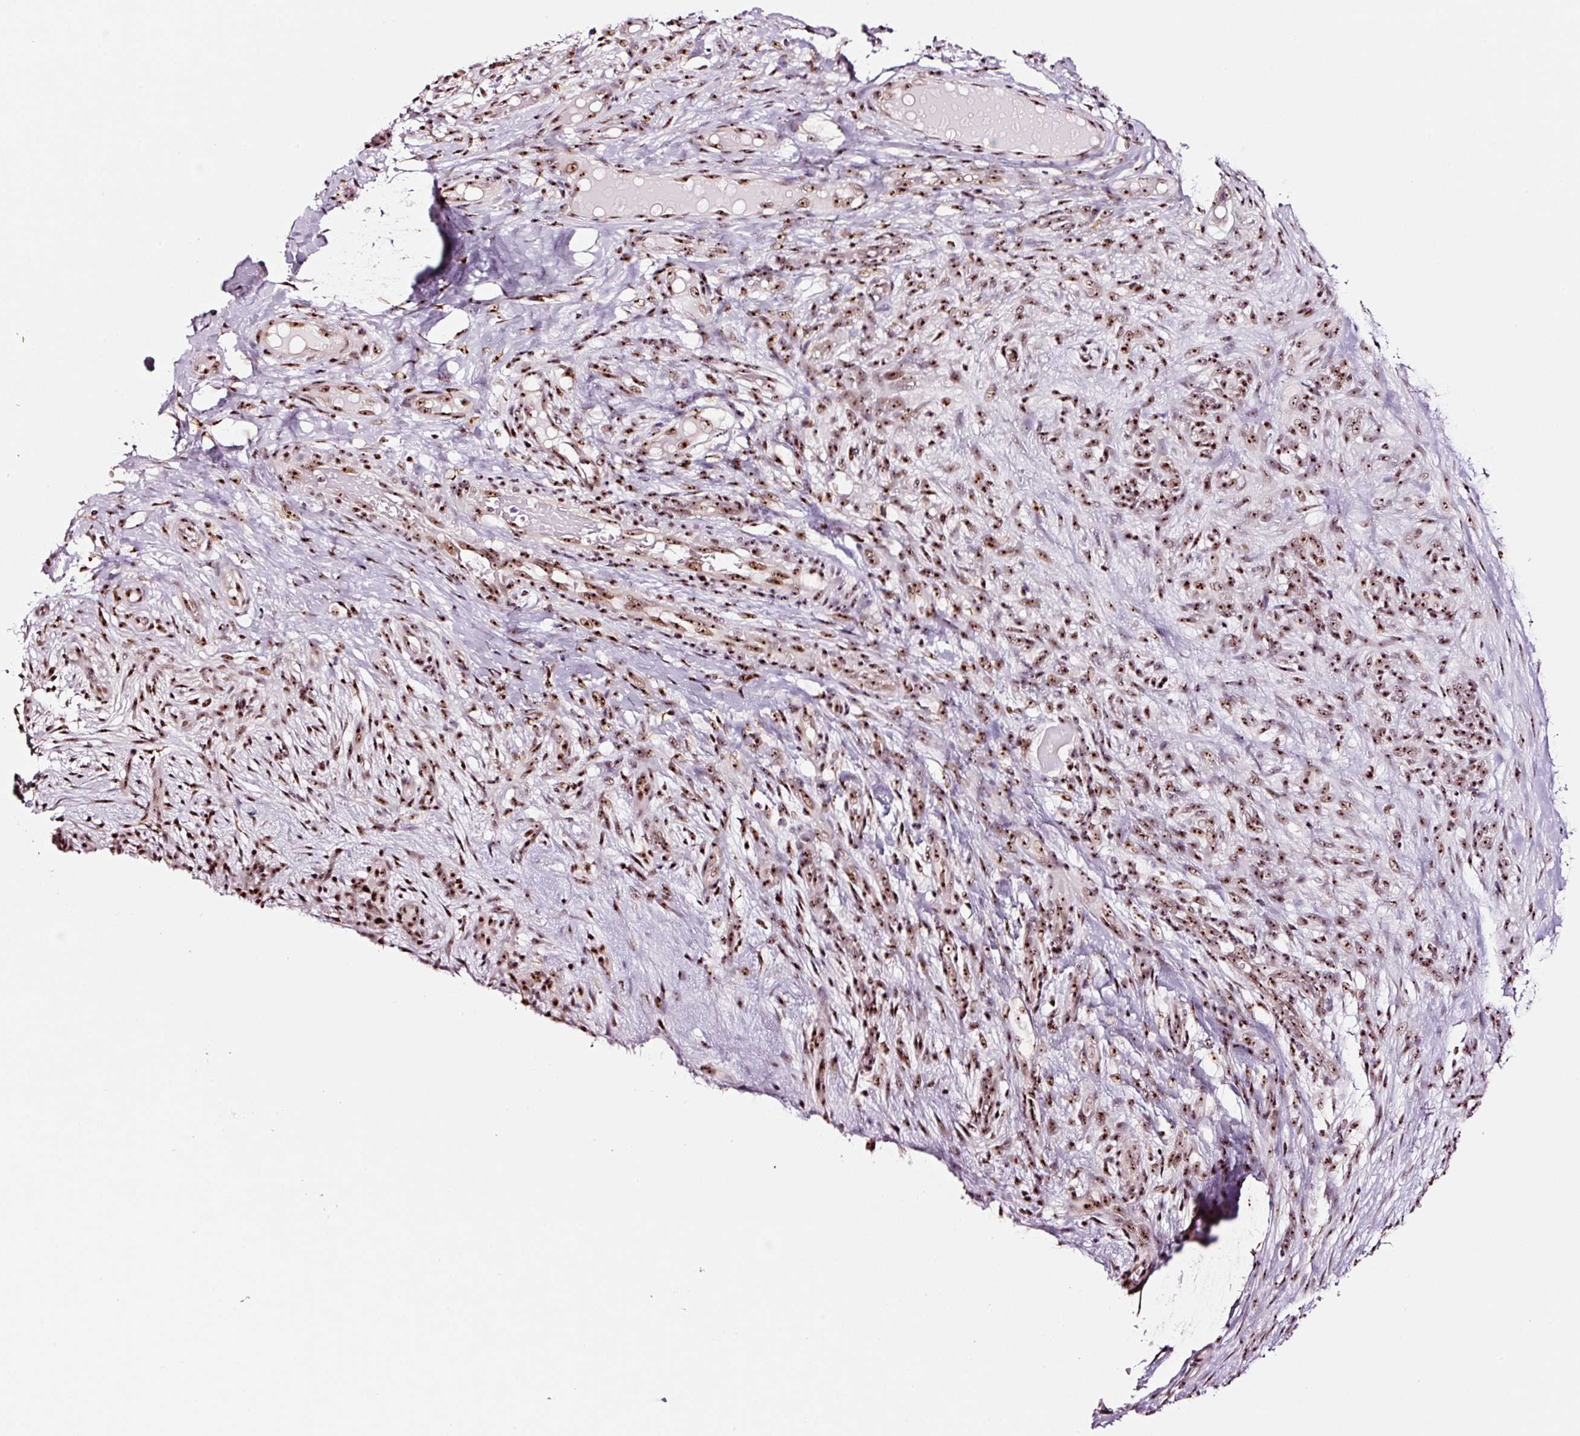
{"staining": {"intensity": "strong", "quantity": ">75%", "location": "nuclear"}, "tissue": "skin cancer", "cell_type": "Tumor cells", "image_type": "cancer", "snomed": [{"axis": "morphology", "description": "Basal cell carcinoma"}, {"axis": "topography", "description": "Skin"}], "caption": "Tumor cells display high levels of strong nuclear staining in about >75% of cells in human skin basal cell carcinoma.", "gene": "GNL3", "patient": {"sex": "male", "age": 88}}